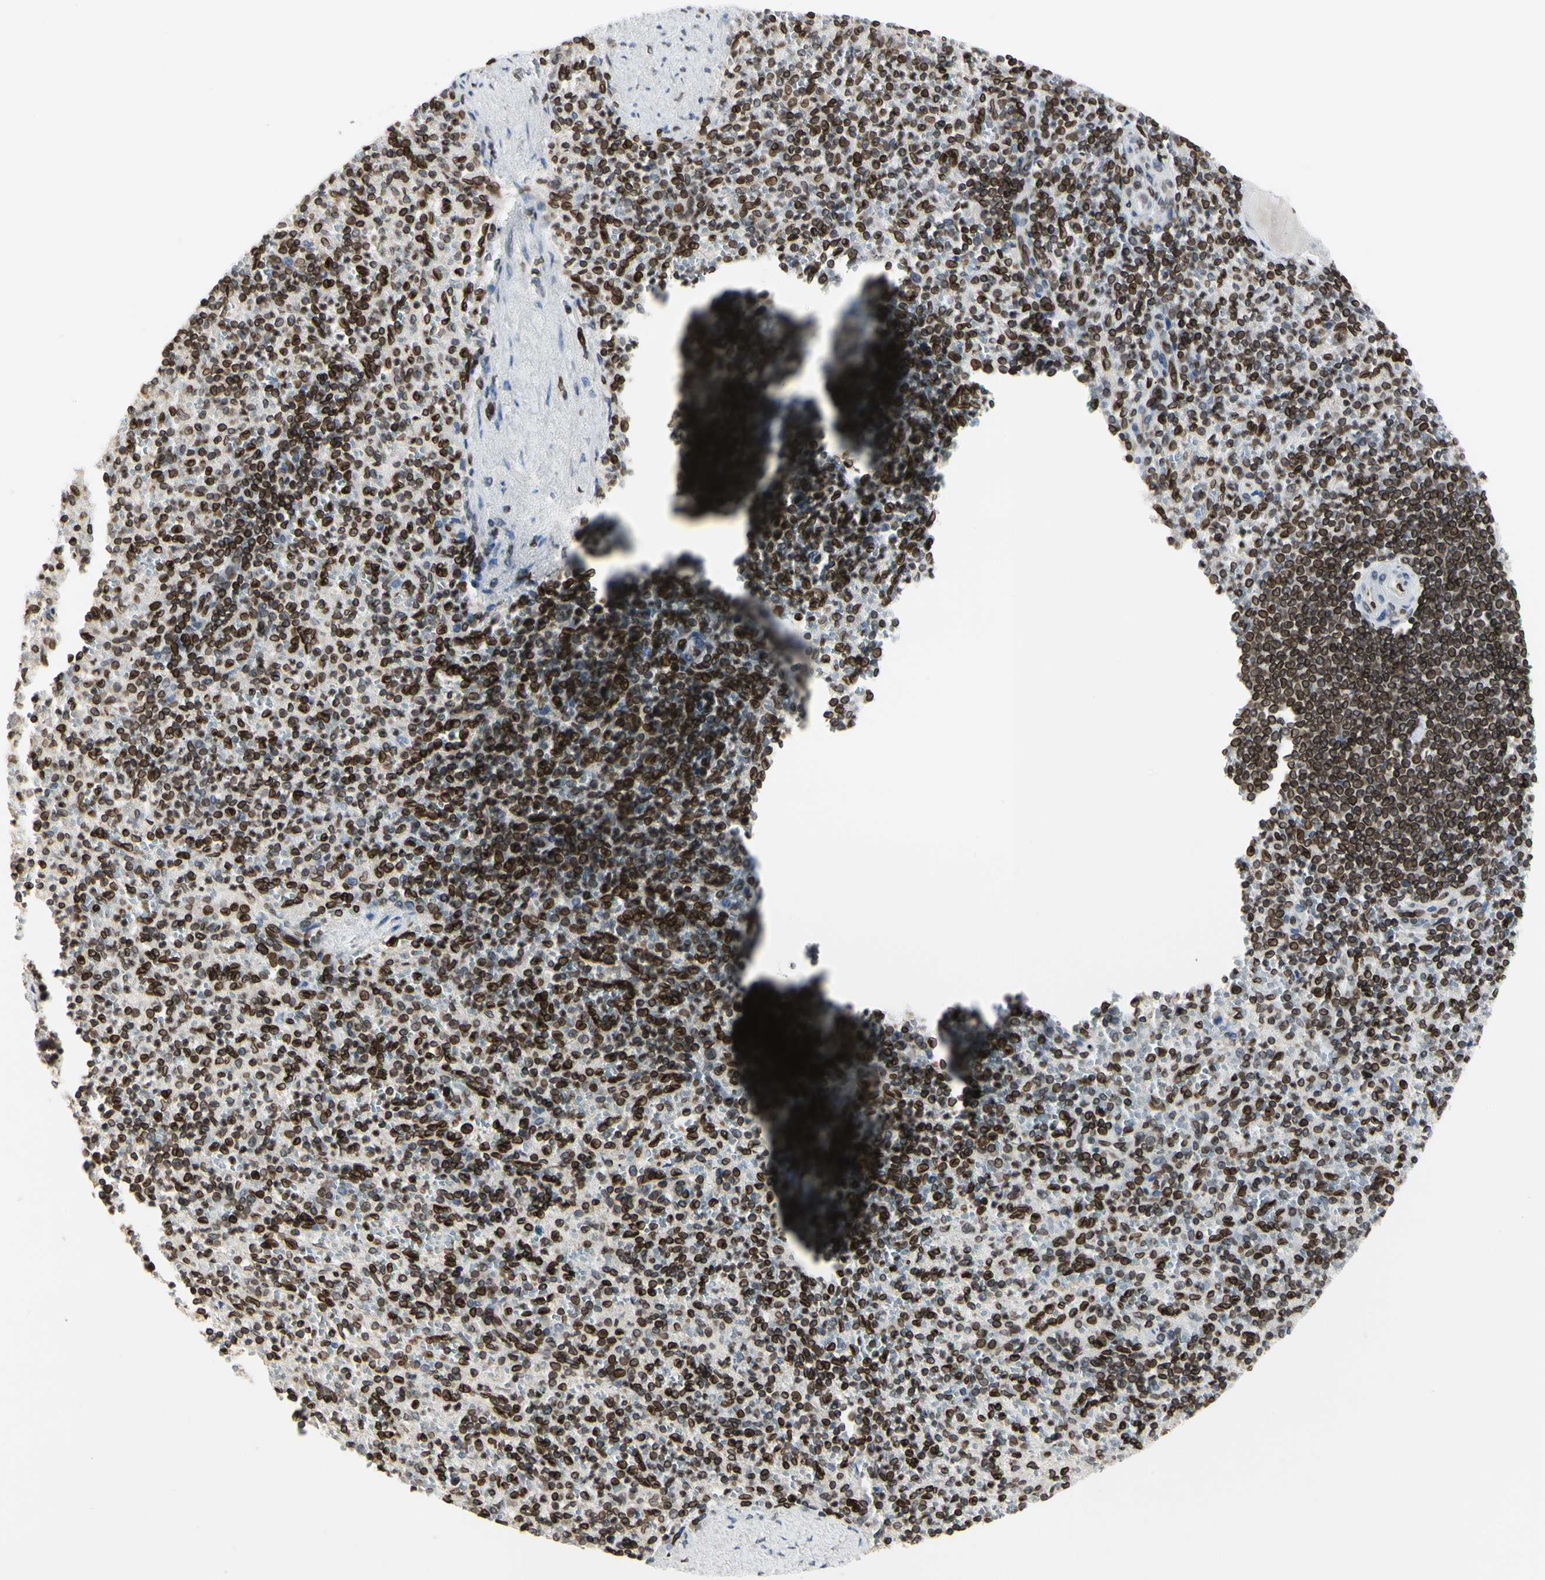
{"staining": {"intensity": "strong", "quantity": ">75%", "location": "cytoplasmic/membranous,nuclear"}, "tissue": "spleen", "cell_type": "Cells in red pulp", "image_type": "normal", "snomed": [{"axis": "morphology", "description": "Normal tissue, NOS"}, {"axis": "topography", "description": "Spleen"}], "caption": "Unremarkable spleen exhibits strong cytoplasmic/membranous,nuclear expression in approximately >75% of cells in red pulp Using DAB (brown) and hematoxylin (blue) stains, captured at high magnification using brightfield microscopy..", "gene": "TMPO", "patient": {"sex": "female", "age": 74}}